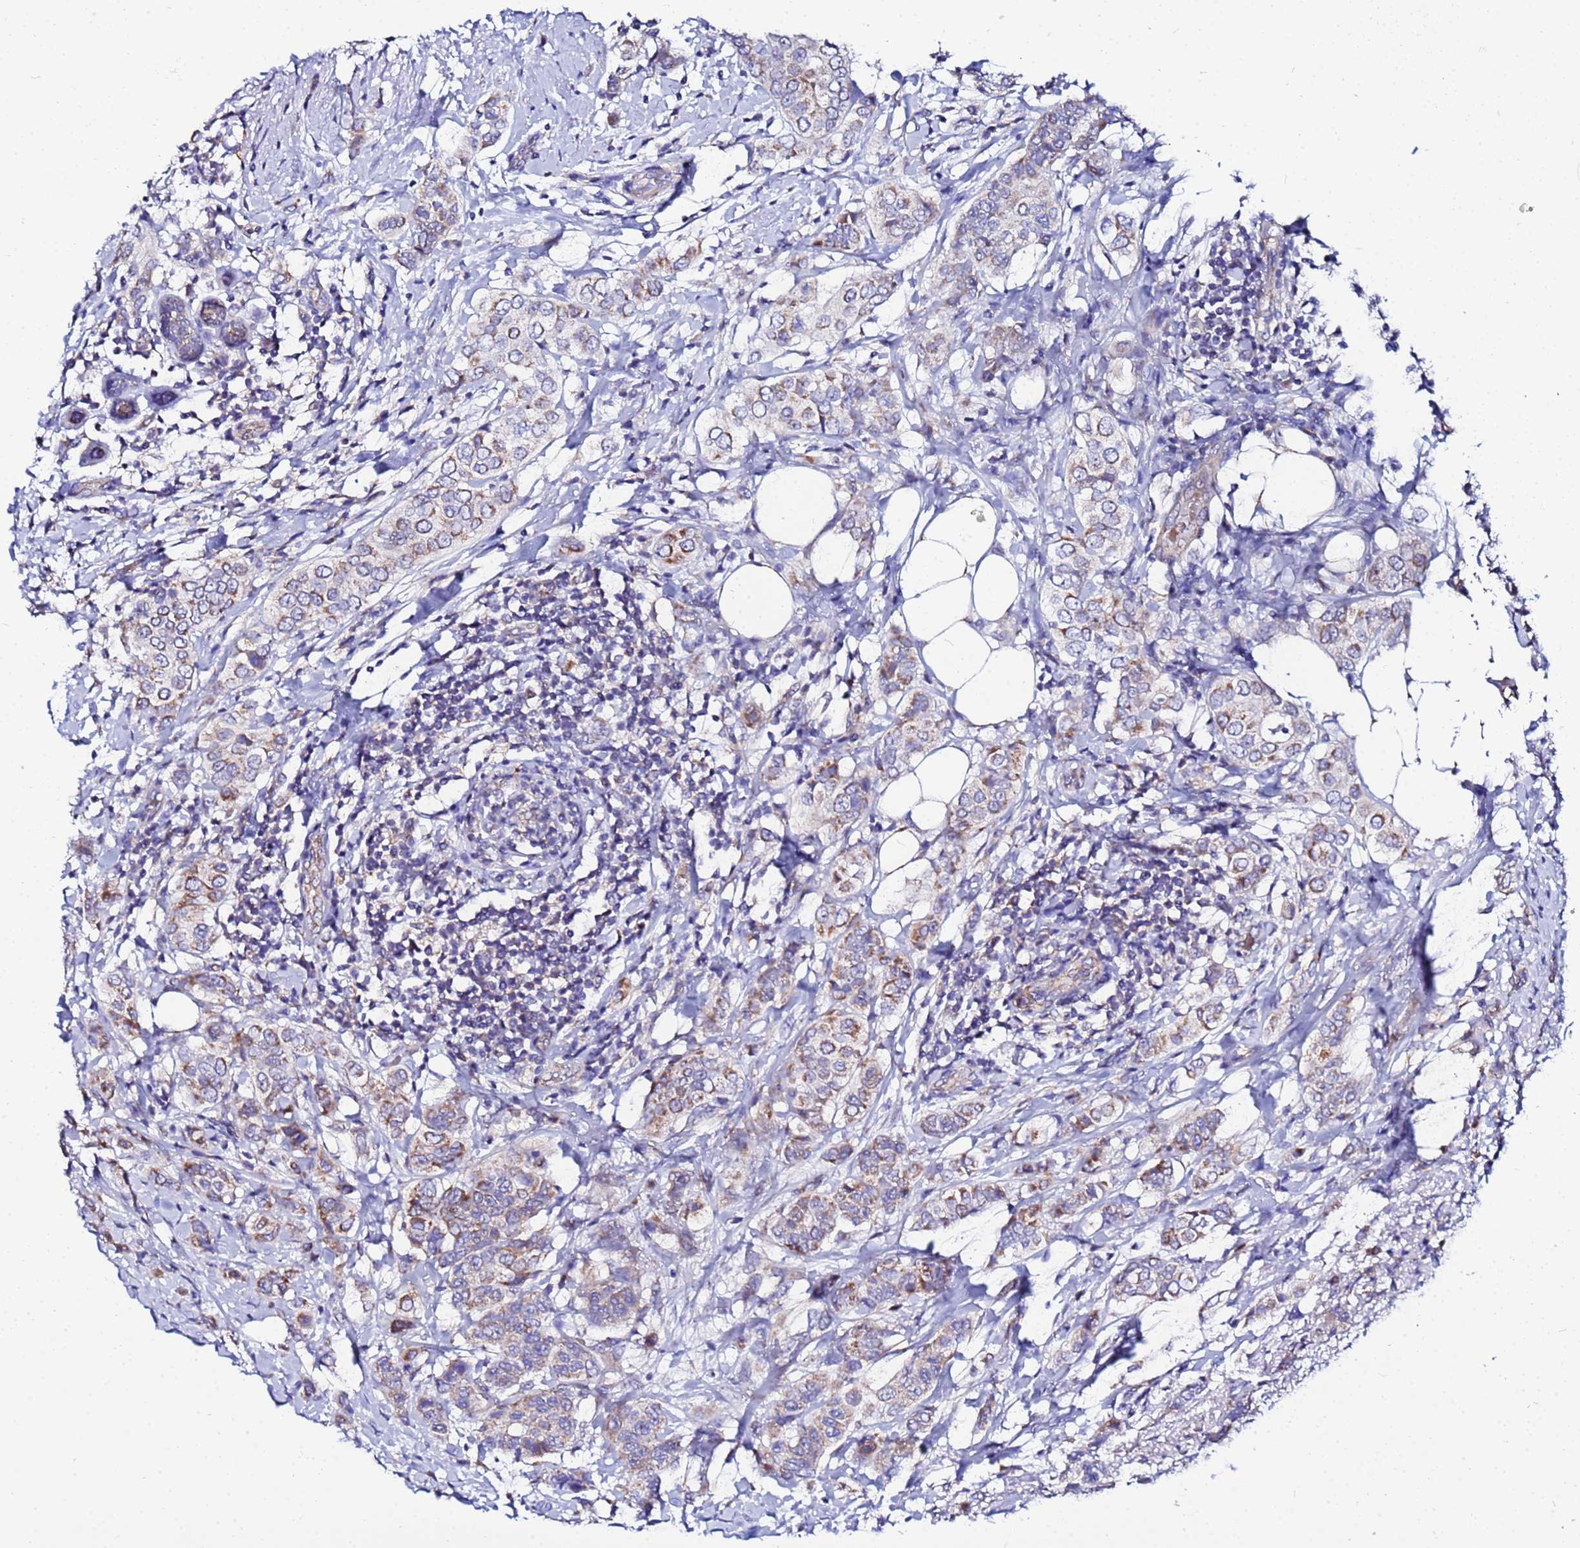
{"staining": {"intensity": "moderate", "quantity": "25%-75%", "location": "cytoplasmic/membranous"}, "tissue": "breast cancer", "cell_type": "Tumor cells", "image_type": "cancer", "snomed": [{"axis": "morphology", "description": "Lobular carcinoma"}, {"axis": "topography", "description": "Breast"}], "caption": "Breast lobular carcinoma stained with a protein marker displays moderate staining in tumor cells.", "gene": "FAHD2A", "patient": {"sex": "female", "age": 51}}